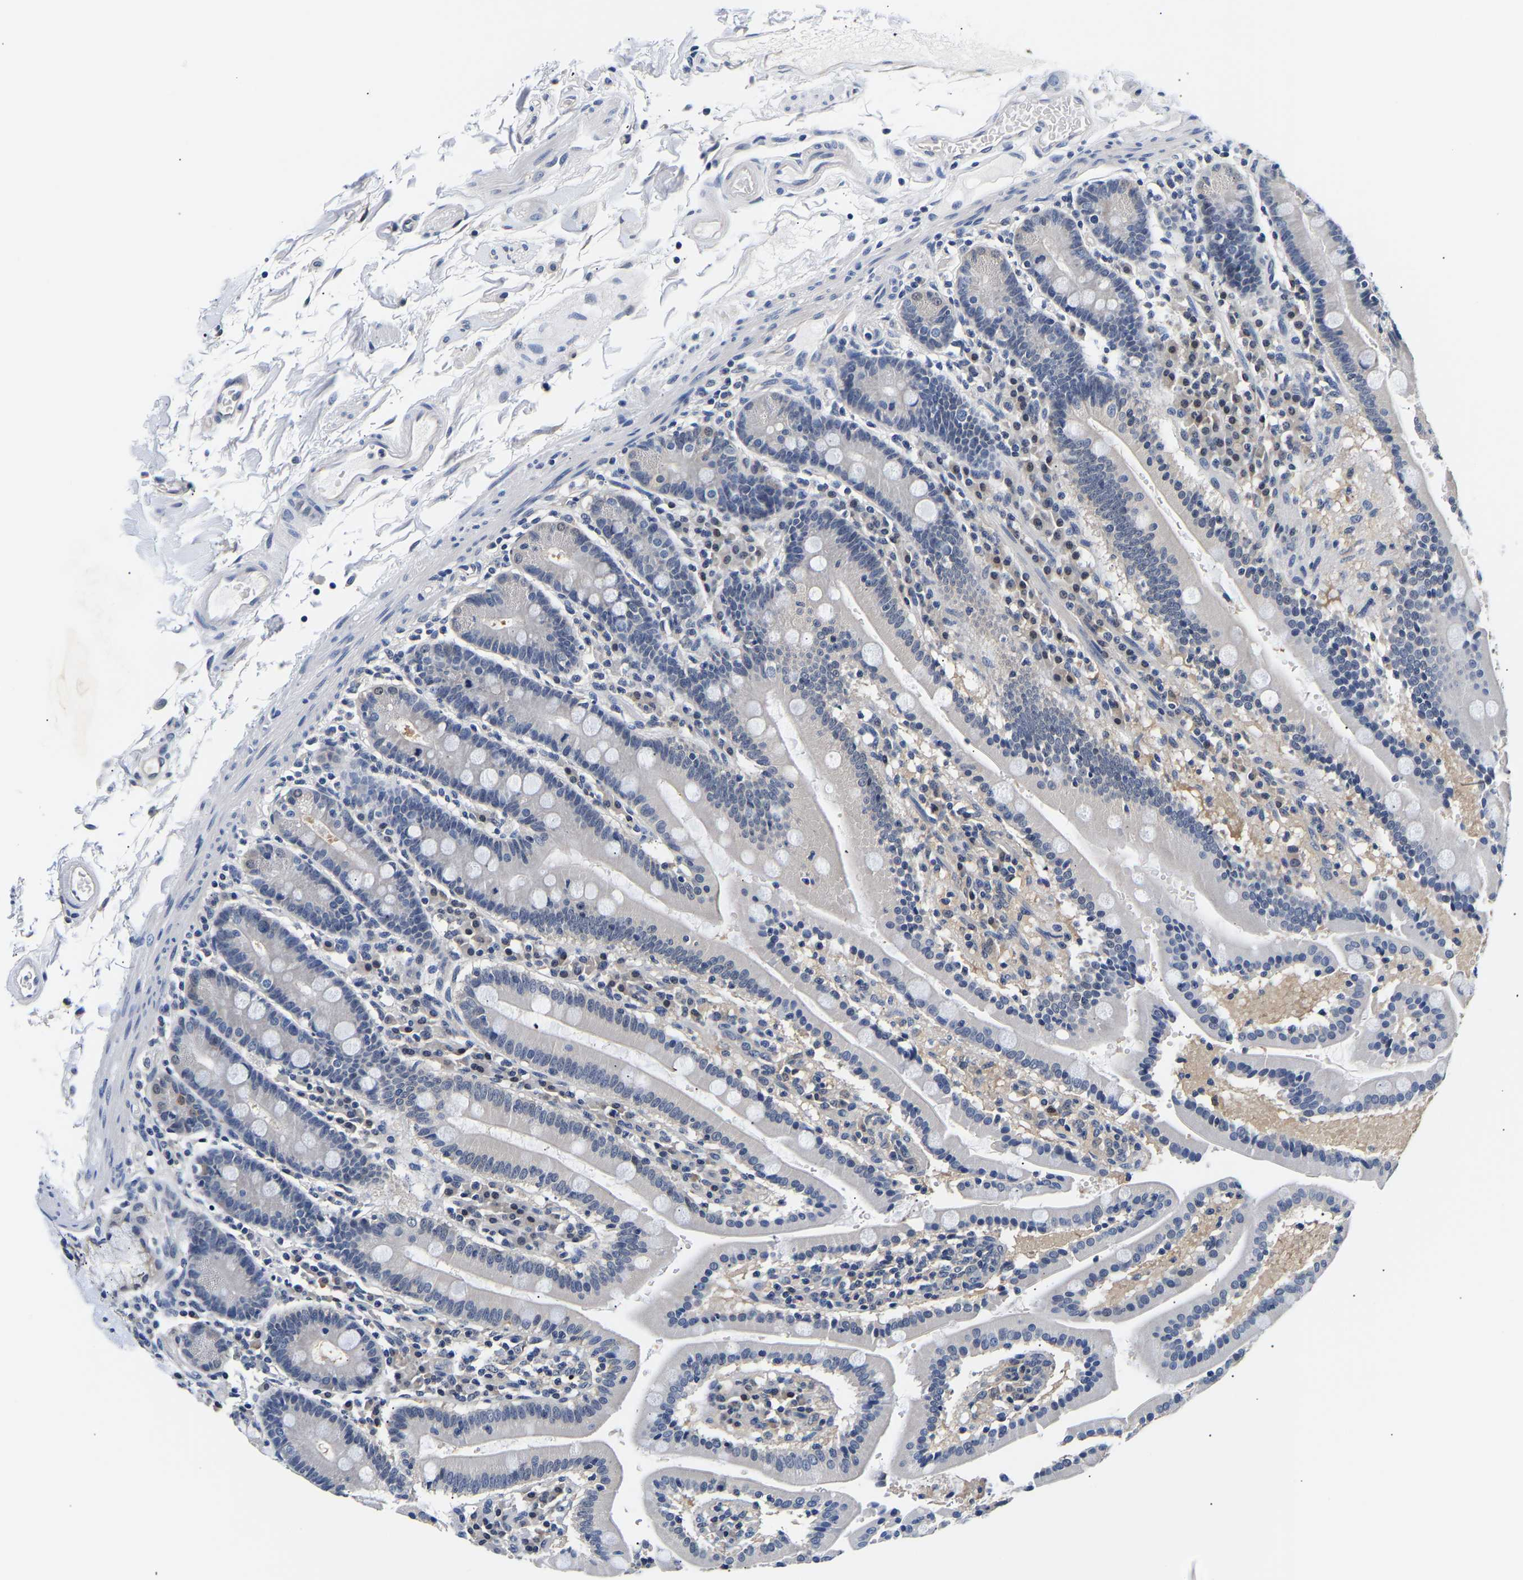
{"staining": {"intensity": "negative", "quantity": "none", "location": "none"}, "tissue": "duodenum", "cell_type": "Glandular cells", "image_type": "normal", "snomed": [{"axis": "morphology", "description": "Normal tissue, NOS"}, {"axis": "topography", "description": "Small intestine, NOS"}], "caption": "Immunohistochemistry of unremarkable human duodenum displays no positivity in glandular cells. (DAB immunohistochemistry (IHC) with hematoxylin counter stain).", "gene": "UCHL3", "patient": {"sex": "female", "age": 71}}